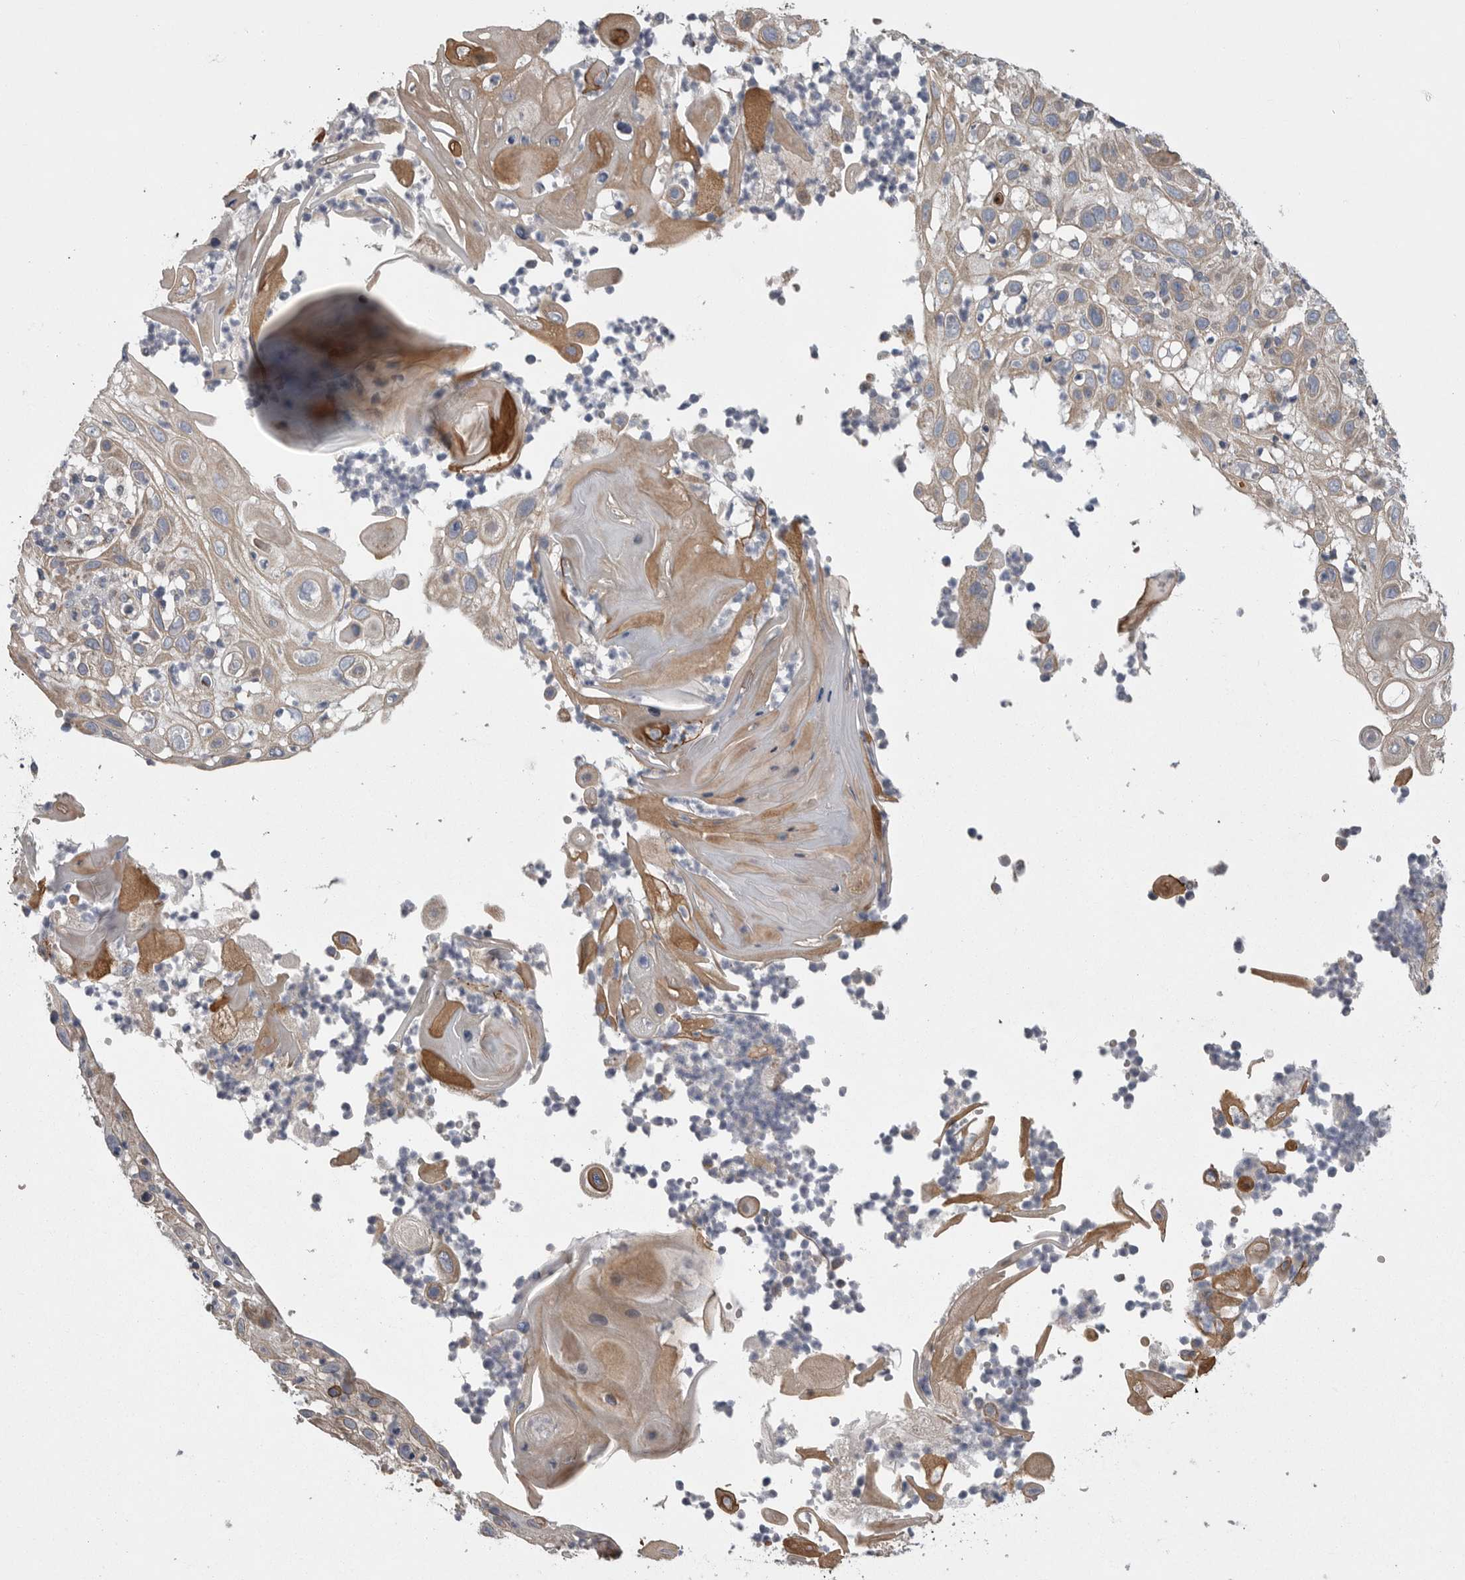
{"staining": {"intensity": "weak", "quantity": "<25%", "location": "cytoplasmic/membranous"}, "tissue": "skin cancer", "cell_type": "Tumor cells", "image_type": "cancer", "snomed": [{"axis": "morphology", "description": "Normal tissue, NOS"}, {"axis": "morphology", "description": "Squamous cell carcinoma, NOS"}, {"axis": "topography", "description": "Skin"}], "caption": "Histopathology image shows no protein staining in tumor cells of squamous cell carcinoma (skin) tissue. (Immunohistochemistry (ihc), brightfield microscopy, high magnification).", "gene": "CRP", "patient": {"sex": "female", "age": 96}}